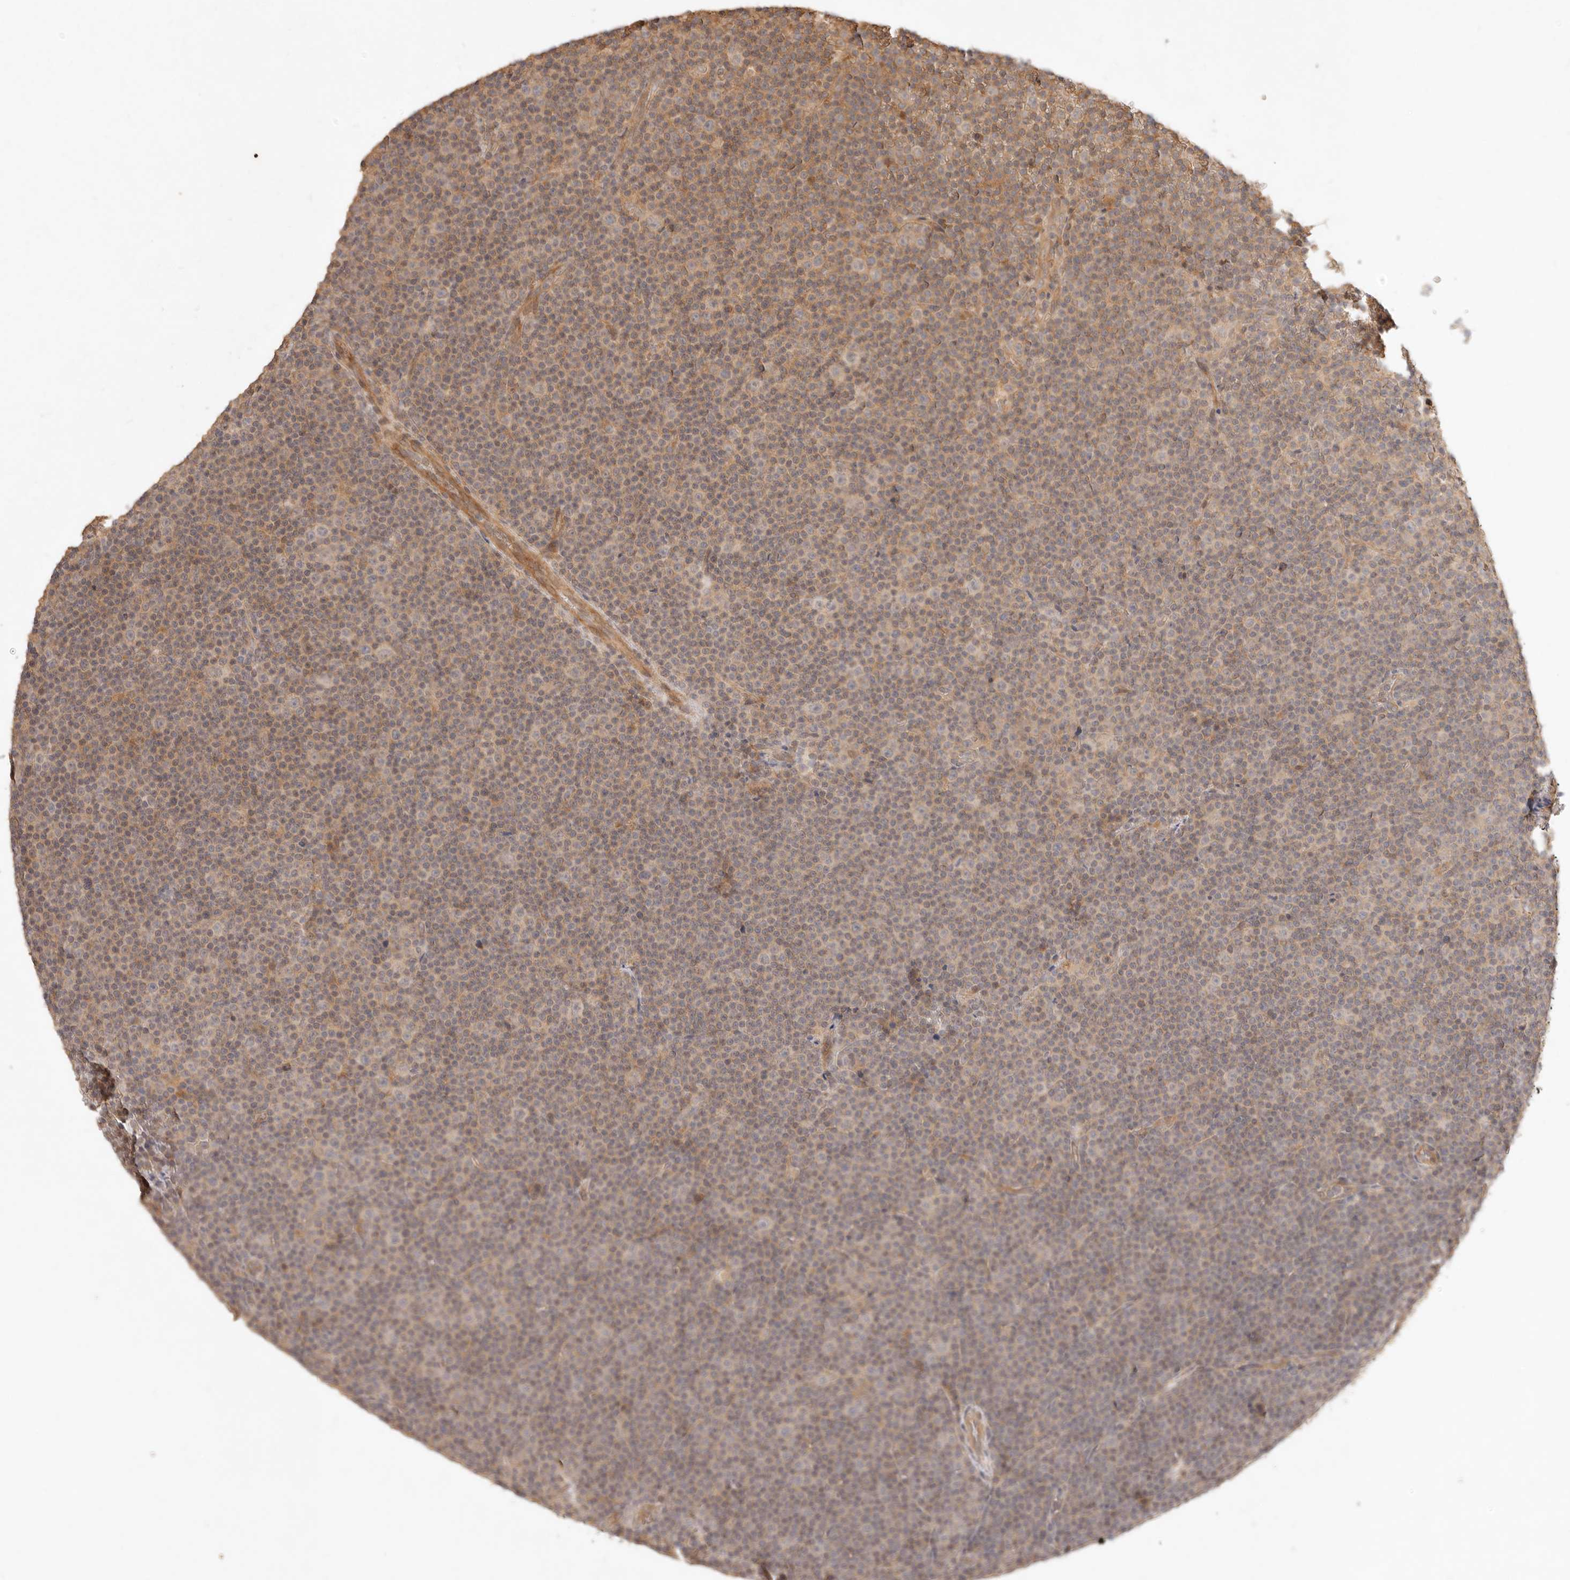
{"staining": {"intensity": "moderate", "quantity": "25%-75%", "location": "cytoplasmic/membranous"}, "tissue": "lymphoma", "cell_type": "Tumor cells", "image_type": "cancer", "snomed": [{"axis": "morphology", "description": "Malignant lymphoma, non-Hodgkin's type, Low grade"}, {"axis": "topography", "description": "Lymph node"}], "caption": "Protein expression by immunohistochemistry exhibits moderate cytoplasmic/membranous positivity in approximately 25%-75% of tumor cells in lymphoma.", "gene": "FREM2", "patient": {"sex": "female", "age": 67}}